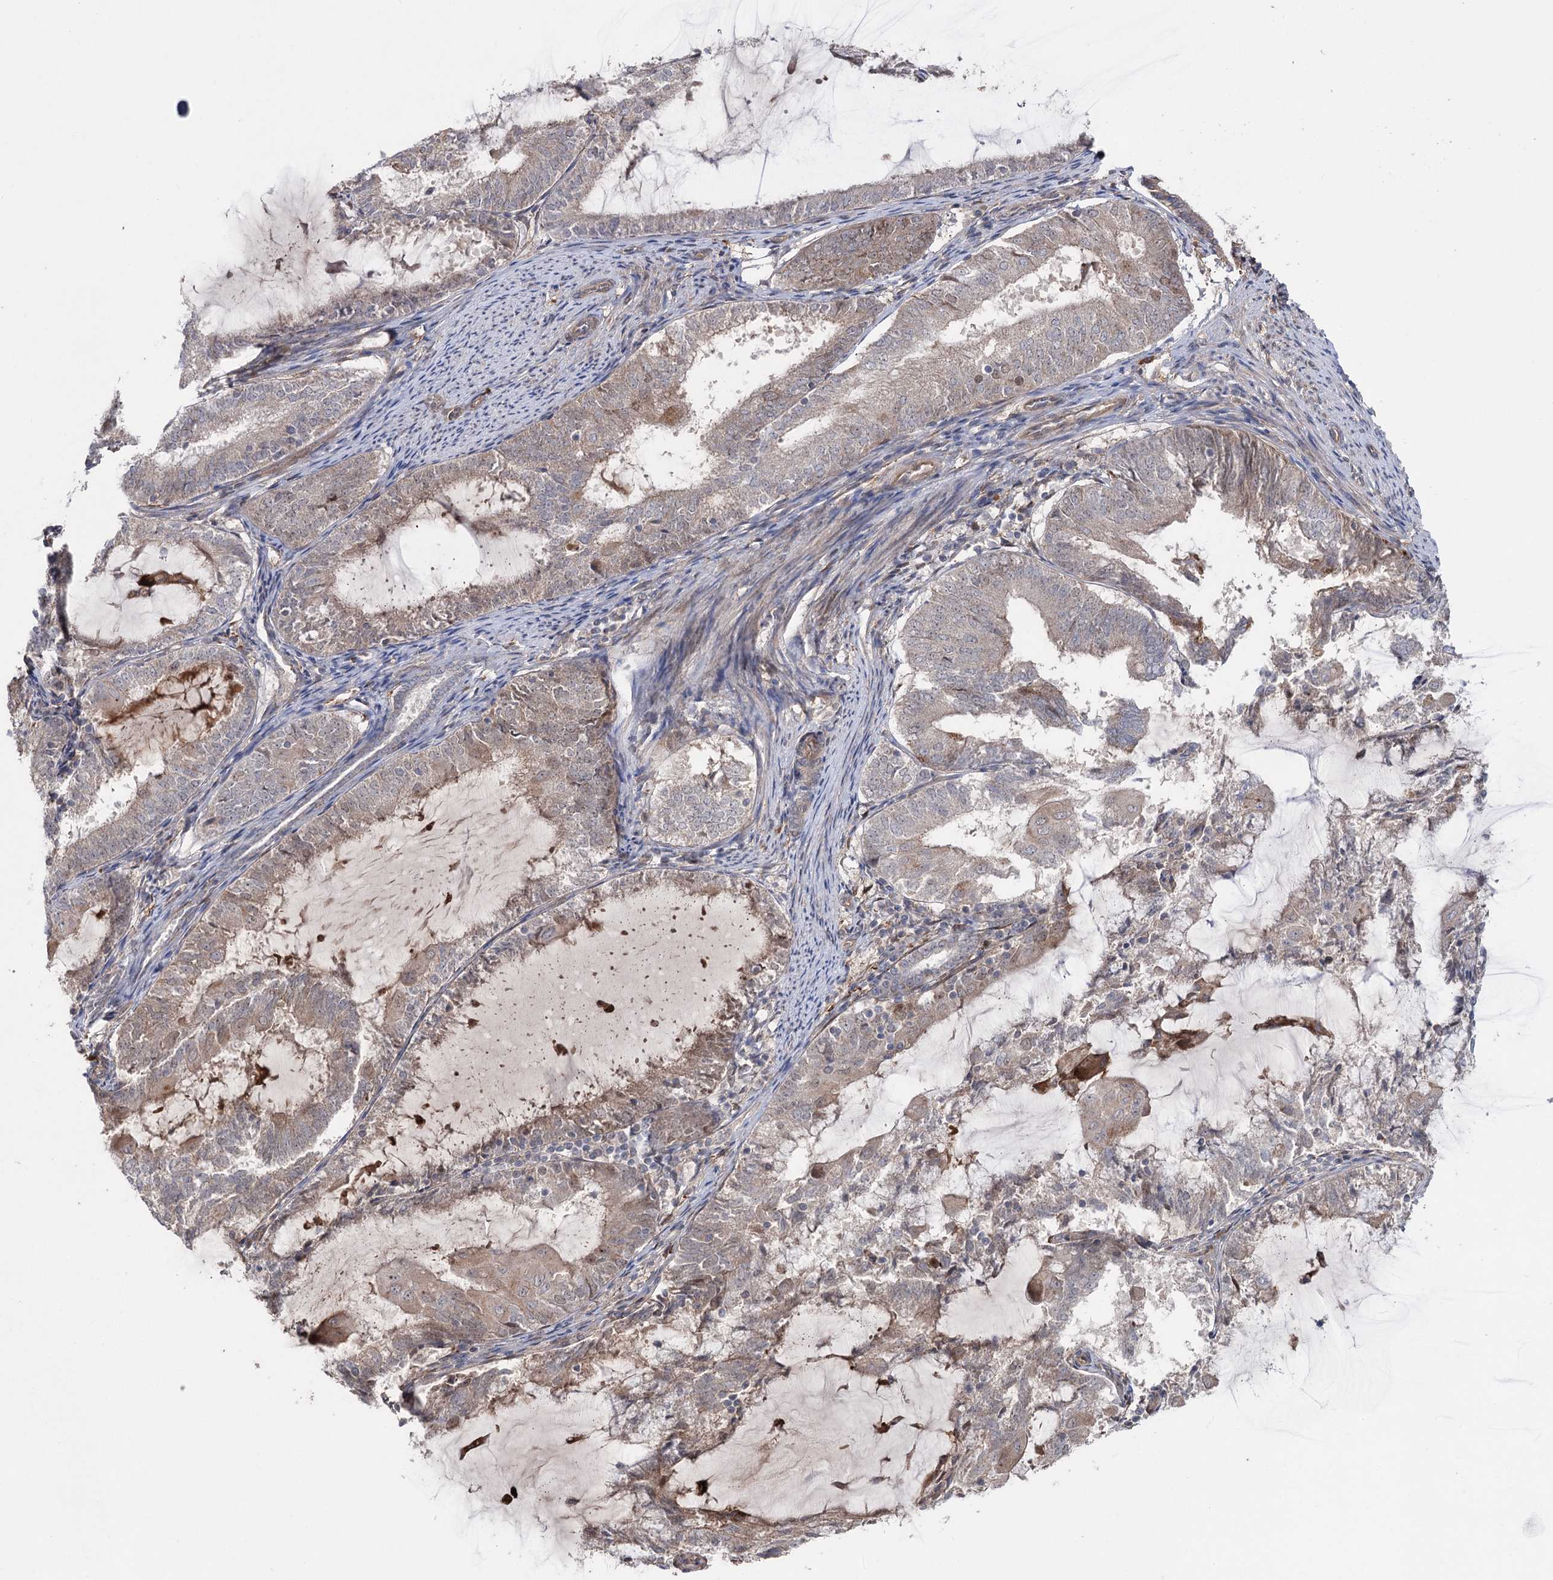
{"staining": {"intensity": "weak", "quantity": "<25%", "location": "cytoplasmic/membranous"}, "tissue": "endometrial cancer", "cell_type": "Tumor cells", "image_type": "cancer", "snomed": [{"axis": "morphology", "description": "Adenocarcinoma, NOS"}, {"axis": "topography", "description": "Endometrium"}], "caption": "DAB immunohistochemical staining of human endometrial cancer demonstrates no significant staining in tumor cells. (Stains: DAB (3,3'-diaminobenzidine) immunohistochemistry (IHC) with hematoxylin counter stain, Microscopy: brightfield microscopy at high magnification).", "gene": "OTUD1", "patient": {"sex": "female", "age": 81}}